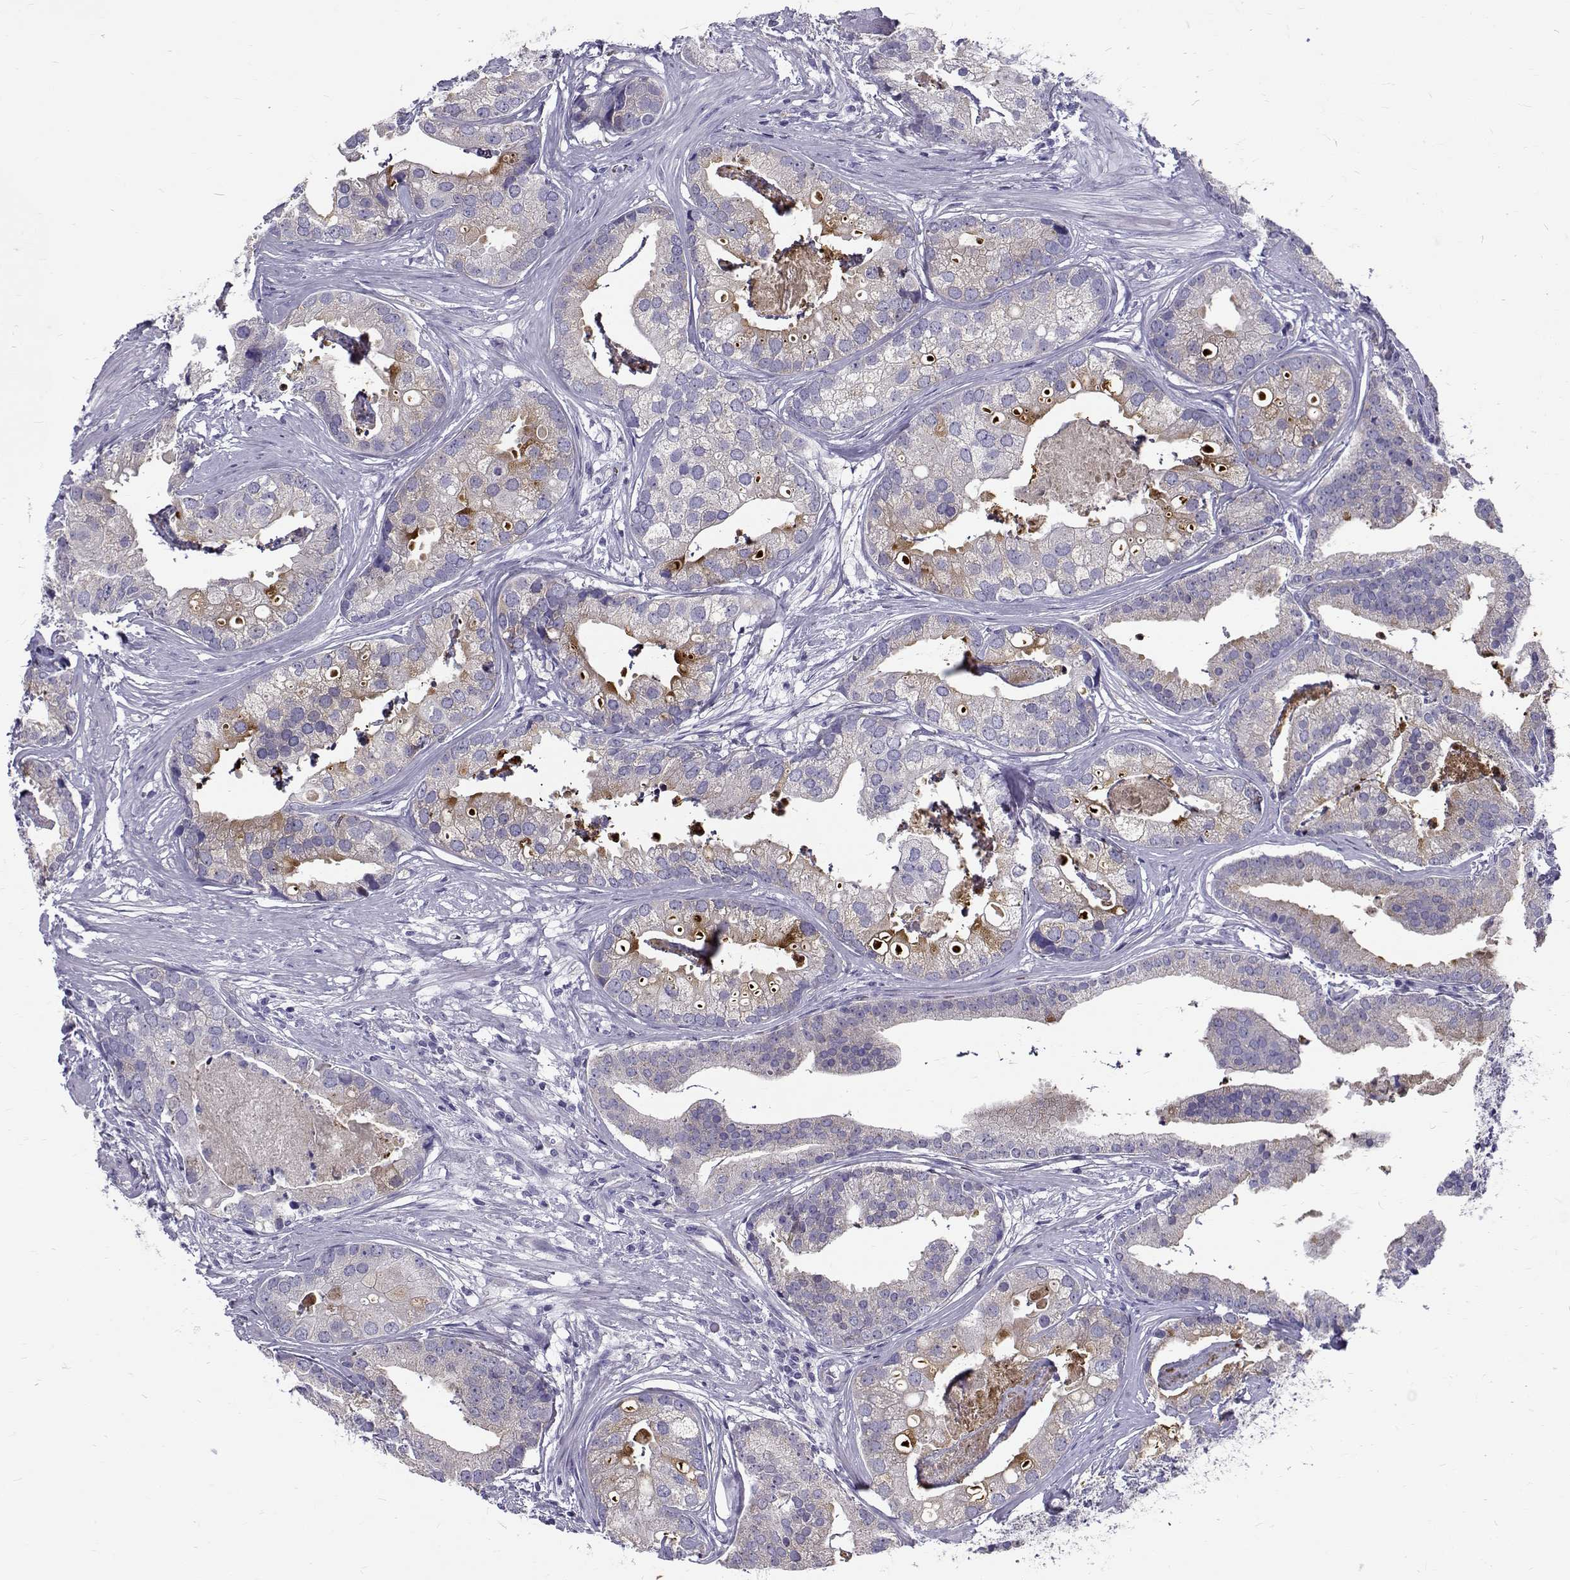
{"staining": {"intensity": "negative", "quantity": "none", "location": "none"}, "tissue": "prostate cancer", "cell_type": "Tumor cells", "image_type": "cancer", "snomed": [{"axis": "morphology", "description": "Adenocarcinoma, NOS"}, {"axis": "topography", "description": "Prostate and seminal vesicle, NOS"}, {"axis": "topography", "description": "Prostate"}], "caption": "DAB (3,3'-diaminobenzidine) immunohistochemical staining of prostate cancer reveals no significant positivity in tumor cells.", "gene": "IGSF1", "patient": {"sex": "male", "age": 44}}